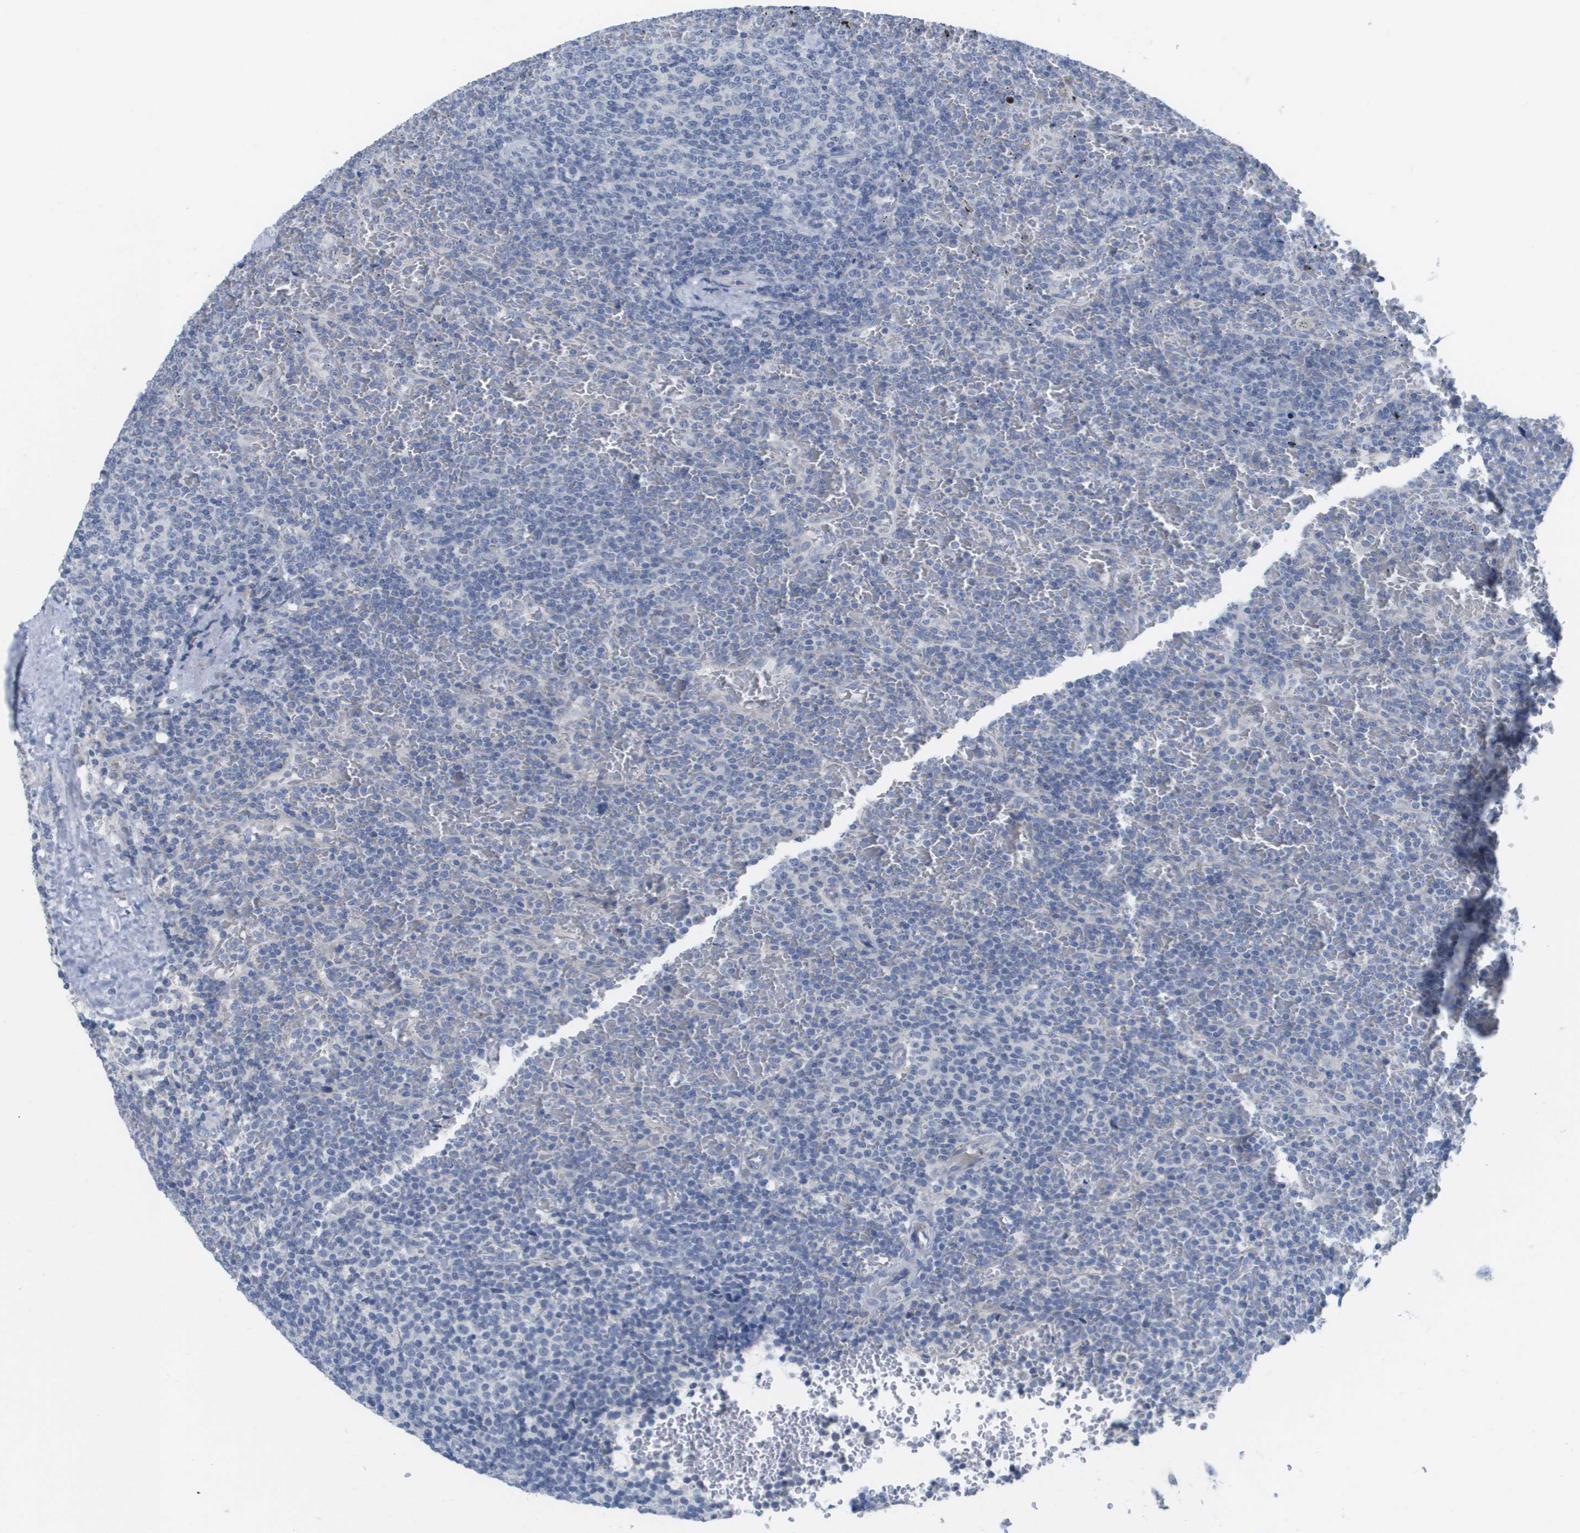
{"staining": {"intensity": "negative", "quantity": "none", "location": "none"}, "tissue": "lymphoma", "cell_type": "Tumor cells", "image_type": "cancer", "snomed": [{"axis": "morphology", "description": "Malignant lymphoma, non-Hodgkin's type, Low grade"}, {"axis": "topography", "description": "Spleen"}], "caption": "High power microscopy image of an immunohistochemistry (IHC) image of low-grade malignant lymphoma, non-Hodgkin's type, revealing no significant positivity in tumor cells.", "gene": "PDE4A", "patient": {"sex": "female", "age": 77}}